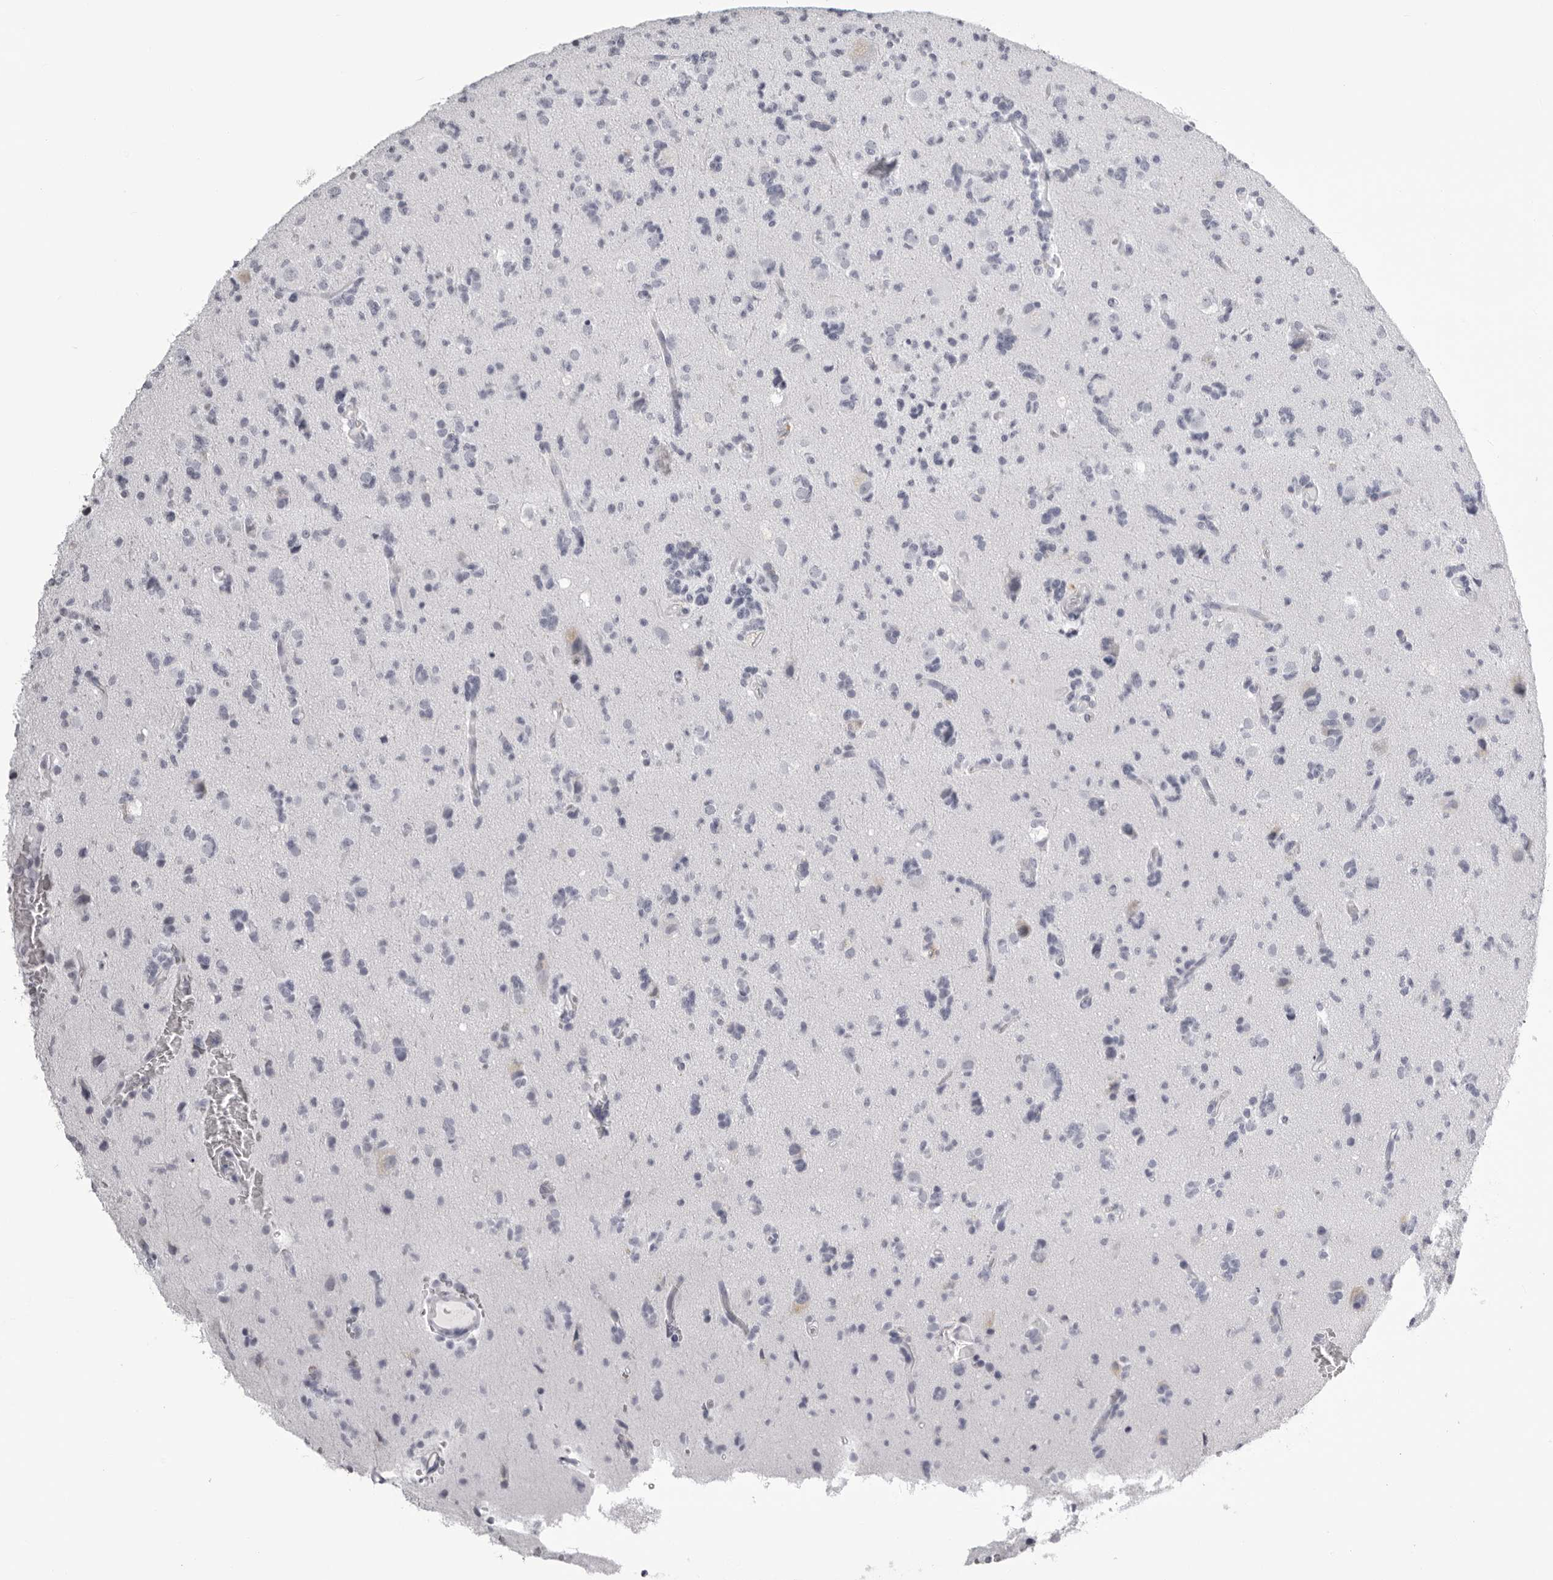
{"staining": {"intensity": "negative", "quantity": "none", "location": "none"}, "tissue": "glioma", "cell_type": "Tumor cells", "image_type": "cancer", "snomed": [{"axis": "morphology", "description": "Glioma, malignant, High grade"}, {"axis": "topography", "description": "Brain"}], "caption": "This is an immunohistochemistry micrograph of human malignant glioma (high-grade). There is no expression in tumor cells.", "gene": "CST1", "patient": {"sex": "female", "age": 62}}